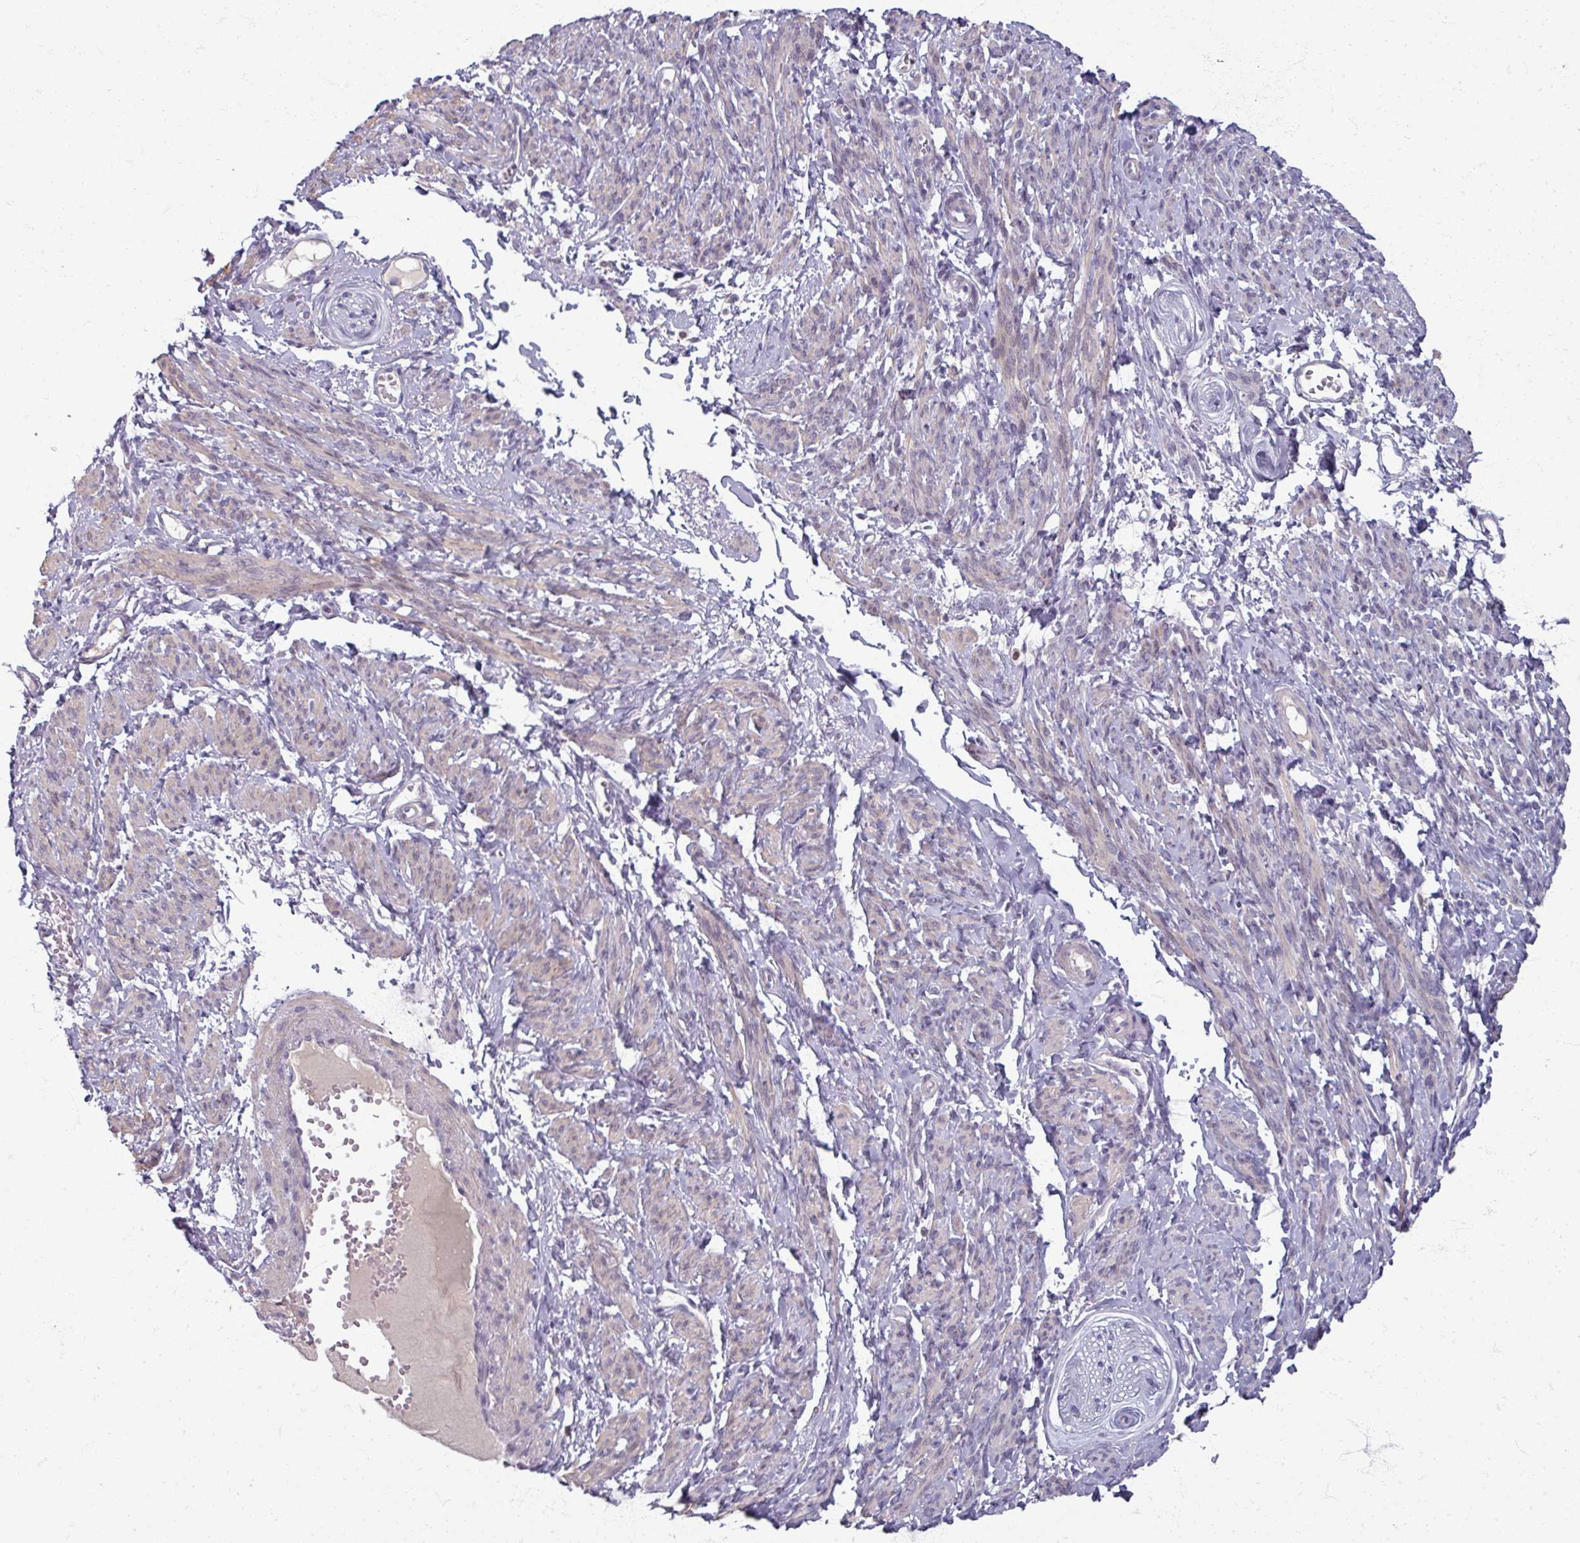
{"staining": {"intensity": "weak", "quantity": ">75%", "location": "cytoplasmic/membranous"}, "tissue": "smooth muscle", "cell_type": "Smooth muscle cells", "image_type": "normal", "snomed": [{"axis": "morphology", "description": "Normal tissue, NOS"}, {"axis": "topography", "description": "Smooth muscle"}], "caption": "Smooth muscle stained with immunohistochemistry (IHC) displays weak cytoplasmic/membranous expression in approximately >75% of smooth muscle cells.", "gene": "TTLL7", "patient": {"sex": "female", "age": 65}}